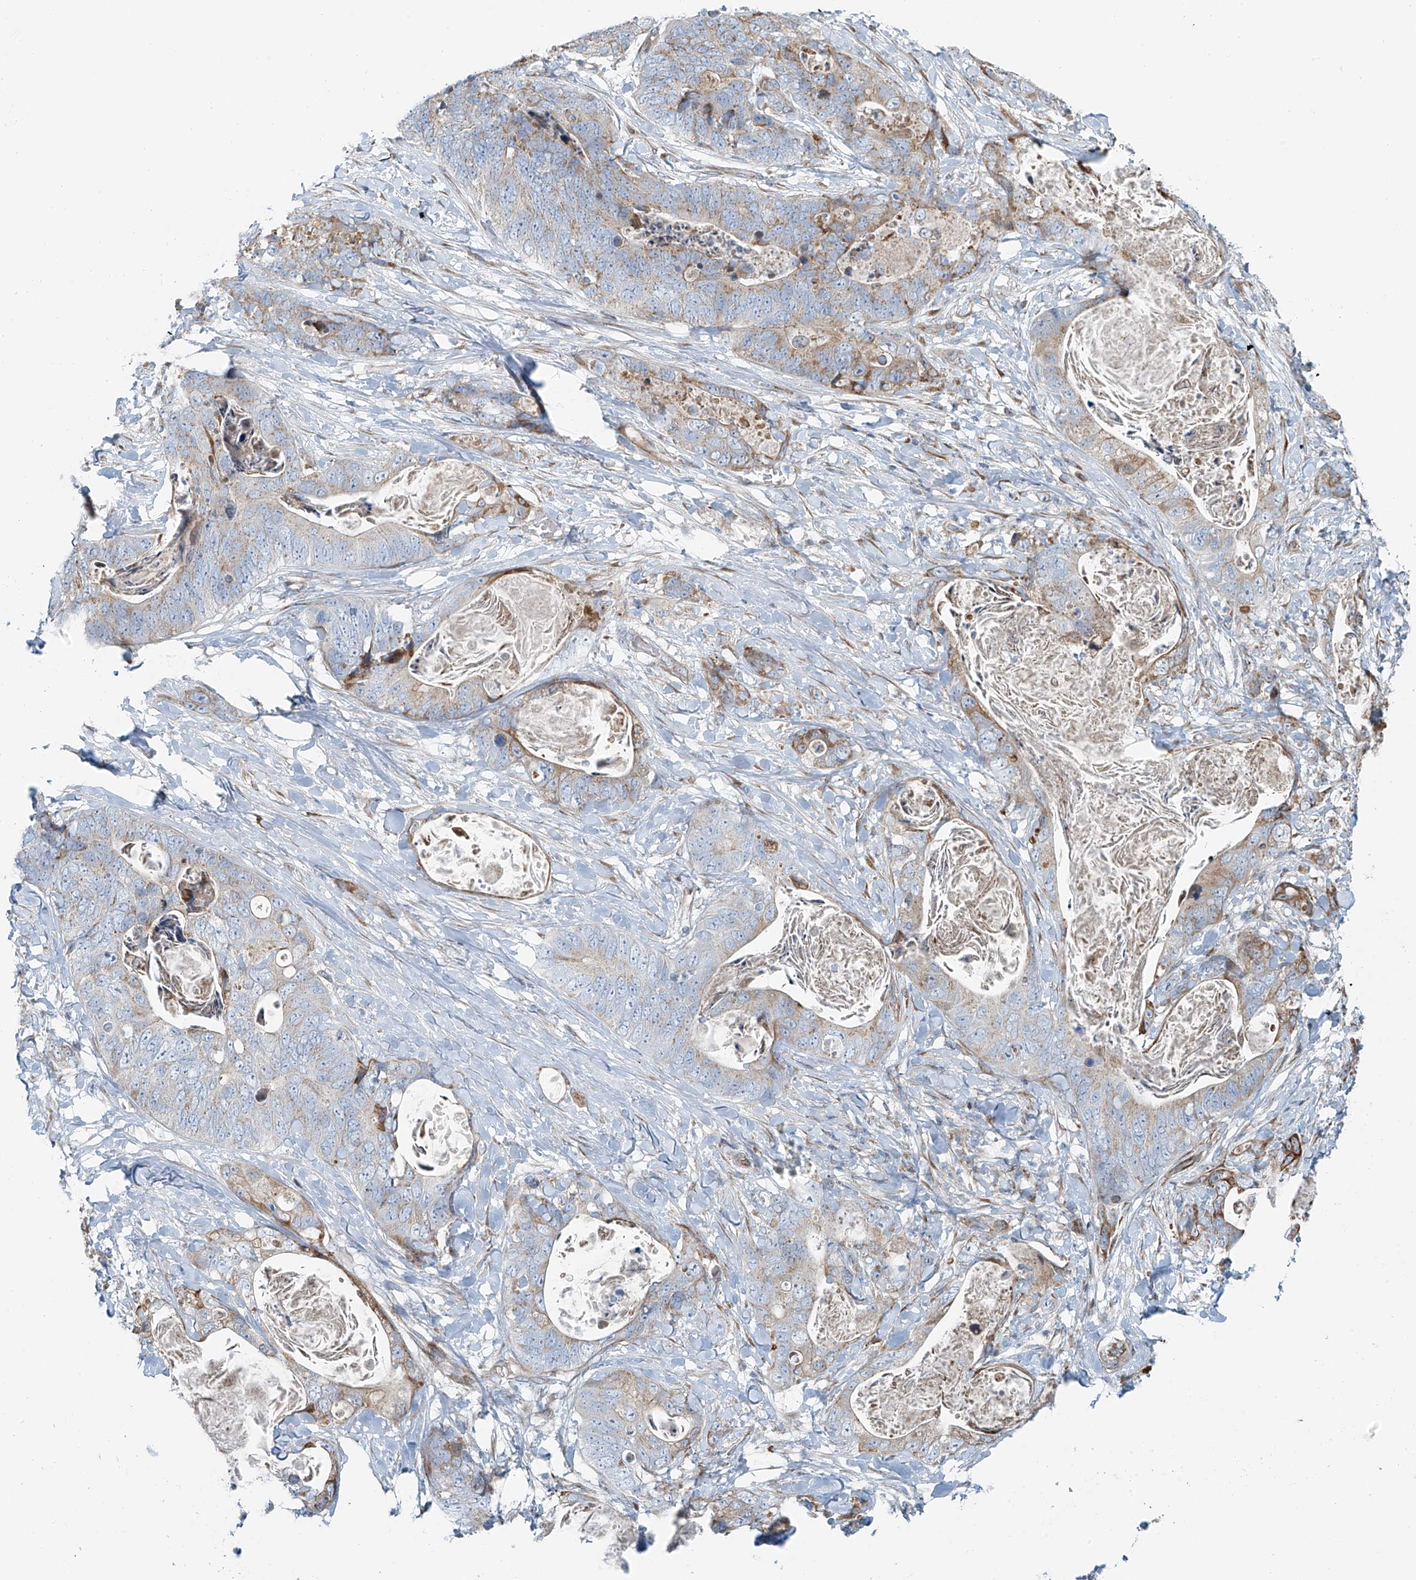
{"staining": {"intensity": "moderate", "quantity": "<25%", "location": "cytoplasmic/membranous"}, "tissue": "stomach cancer", "cell_type": "Tumor cells", "image_type": "cancer", "snomed": [{"axis": "morphology", "description": "Adenocarcinoma, NOS"}, {"axis": "topography", "description": "Stomach"}], "caption": "Protein staining of stomach adenocarcinoma tissue demonstrates moderate cytoplasmic/membranous staining in about <25% of tumor cells.", "gene": "HIC2", "patient": {"sex": "female", "age": 89}}